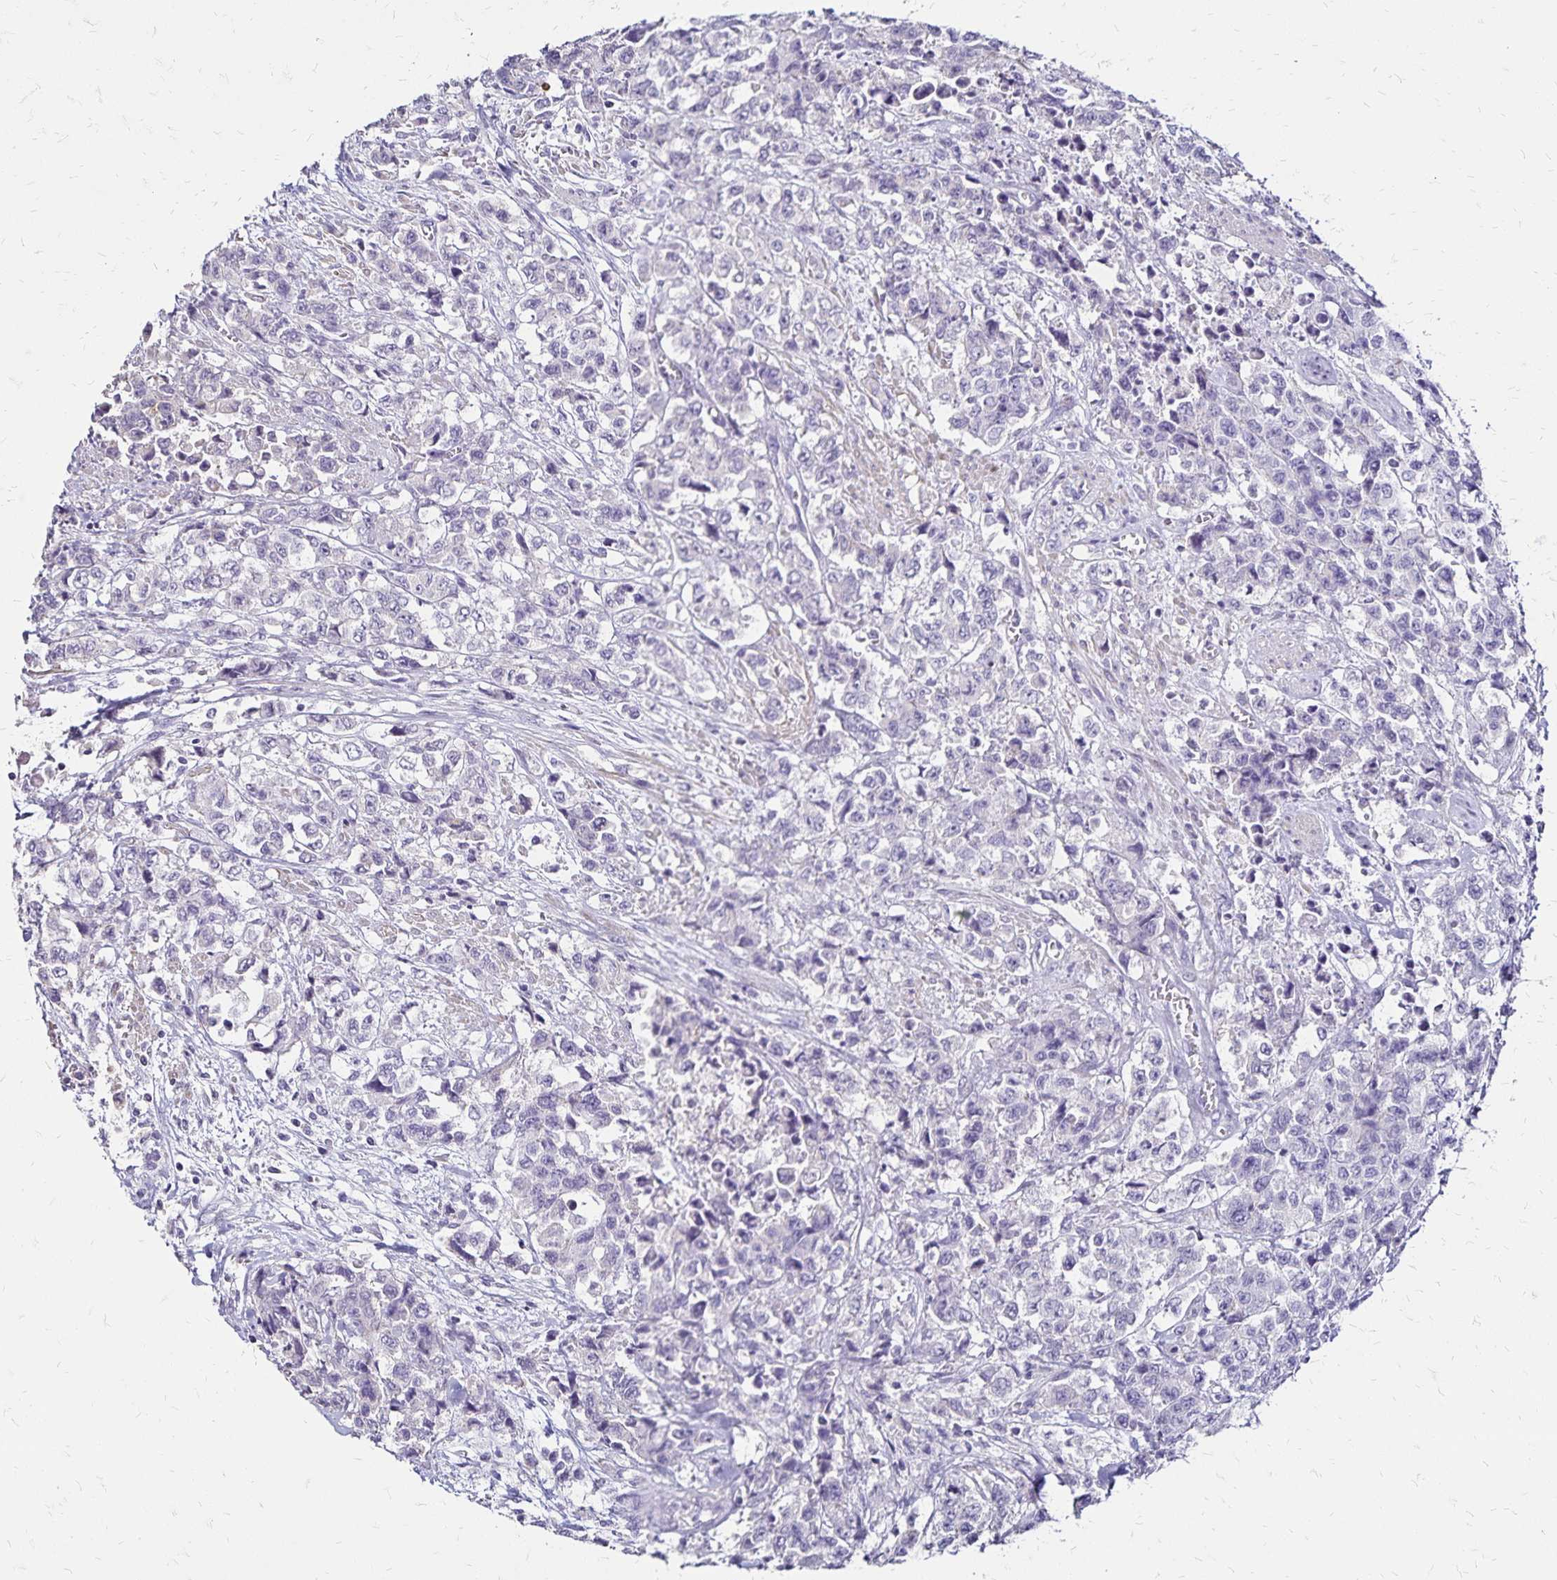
{"staining": {"intensity": "negative", "quantity": "none", "location": "none"}, "tissue": "urothelial cancer", "cell_type": "Tumor cells", "image_type": "cancer", "snomed": [{"axis": "morphology", "description": "Urothelial carcinoma, High grade"}, {"axis": "topography", "description": "Urinary bladder"}], "caption": "IHC image of urothelial cancer stained for a protein (brown), which demonstrates no staining in tumor cells. The staining was performed using DAB to visualize the protein expression in brown, while the nuclei were stained in blue with hematoxylin (Magnification: 20x).", "gene": "KISS1", "patient": {"sex": "female", "age": 78}}